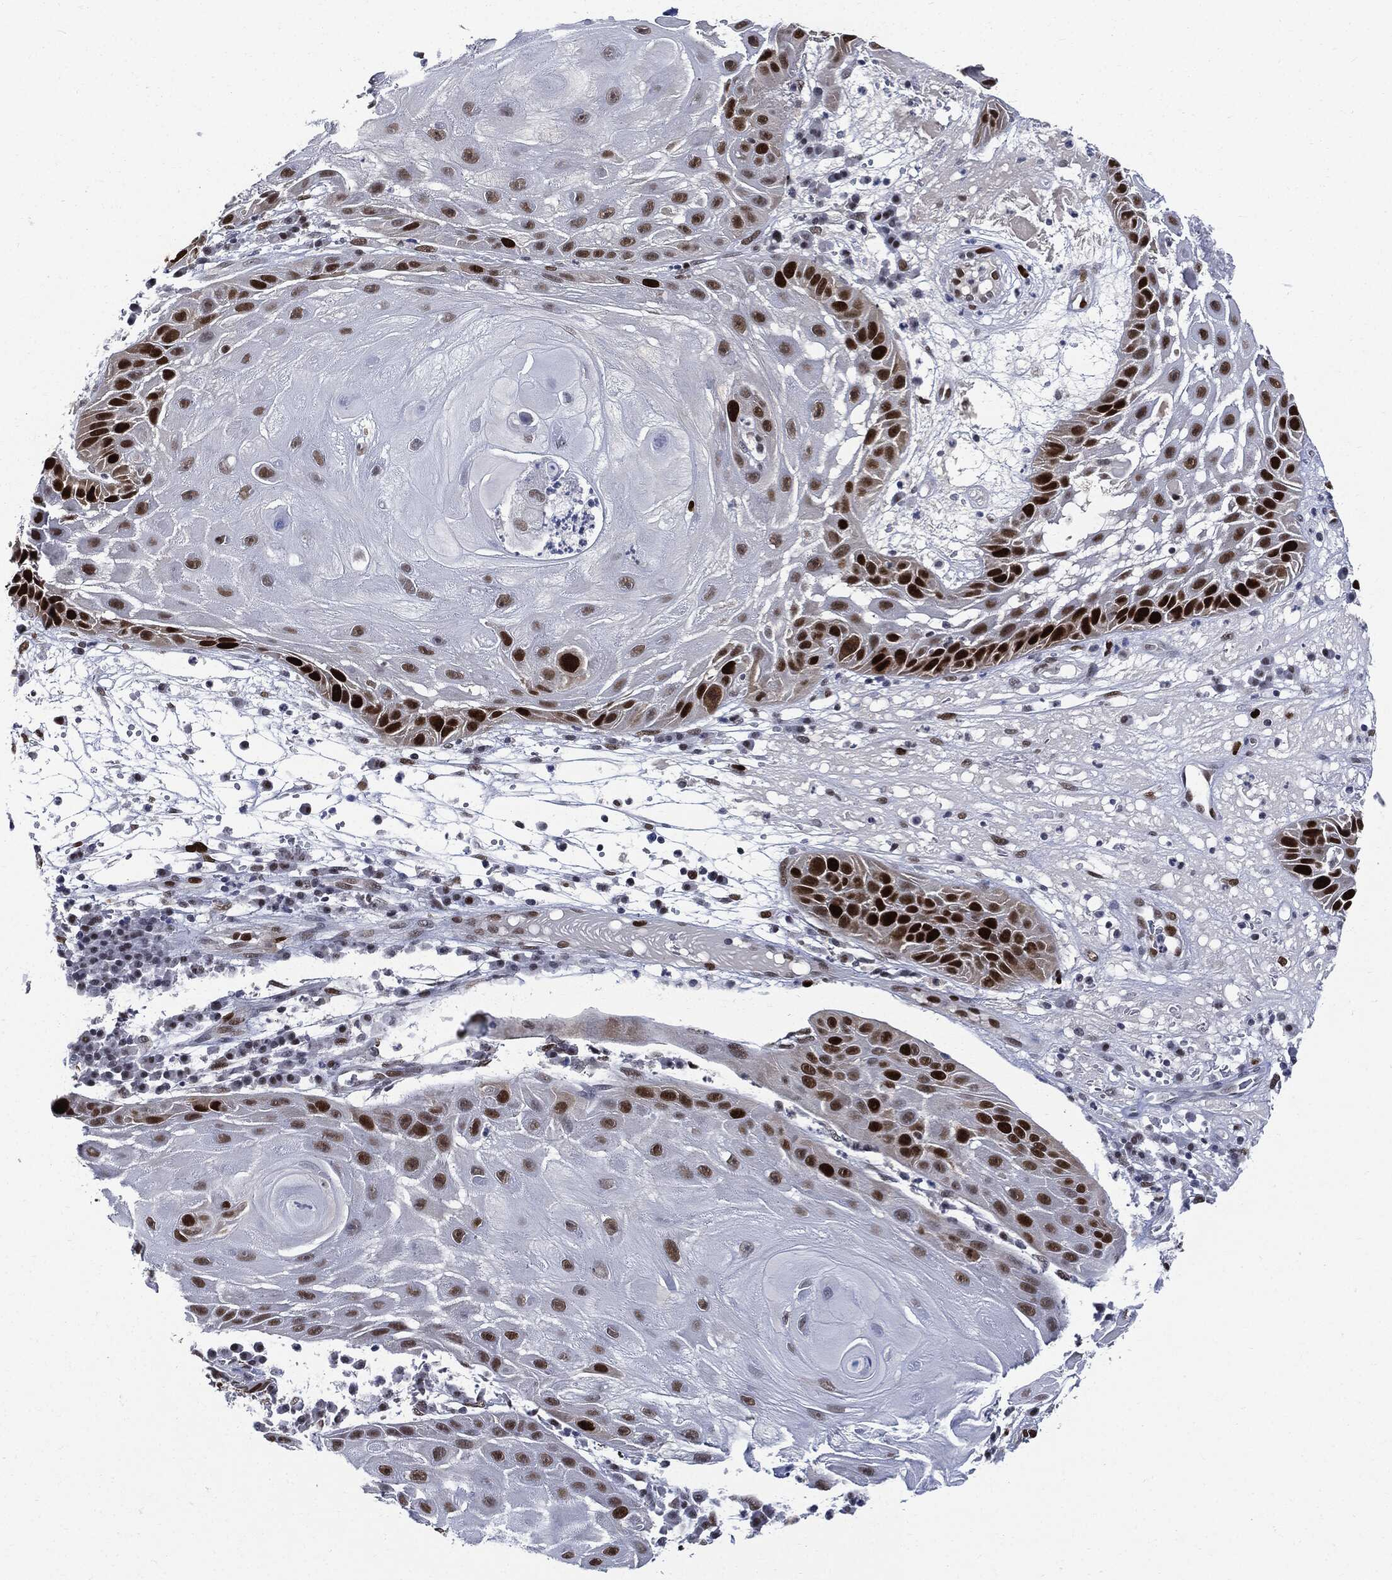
{"staining": {"intensity": "strong", "quantity": ">75%", "location": "nuclear"}, "tissue": "skin cancer", "cell_type": "Tumor cells", "image_type": "cancer", "snomed": [{"axis": "morphology", "description": "Normal tissue, NOS"}, {"axis": "morphology", "description": "Squamous cell carcinoma, NOS"}, {"axis": "topography", "description": "Skin"}], "caption": "Skin squamous cell carcinoma stained for a protein (brown) exhibits strong nuclear positive expression in approximately >75% of tumor cells.", "gene": "PCNA", "patient": {"sex": "male", "age": 79}}